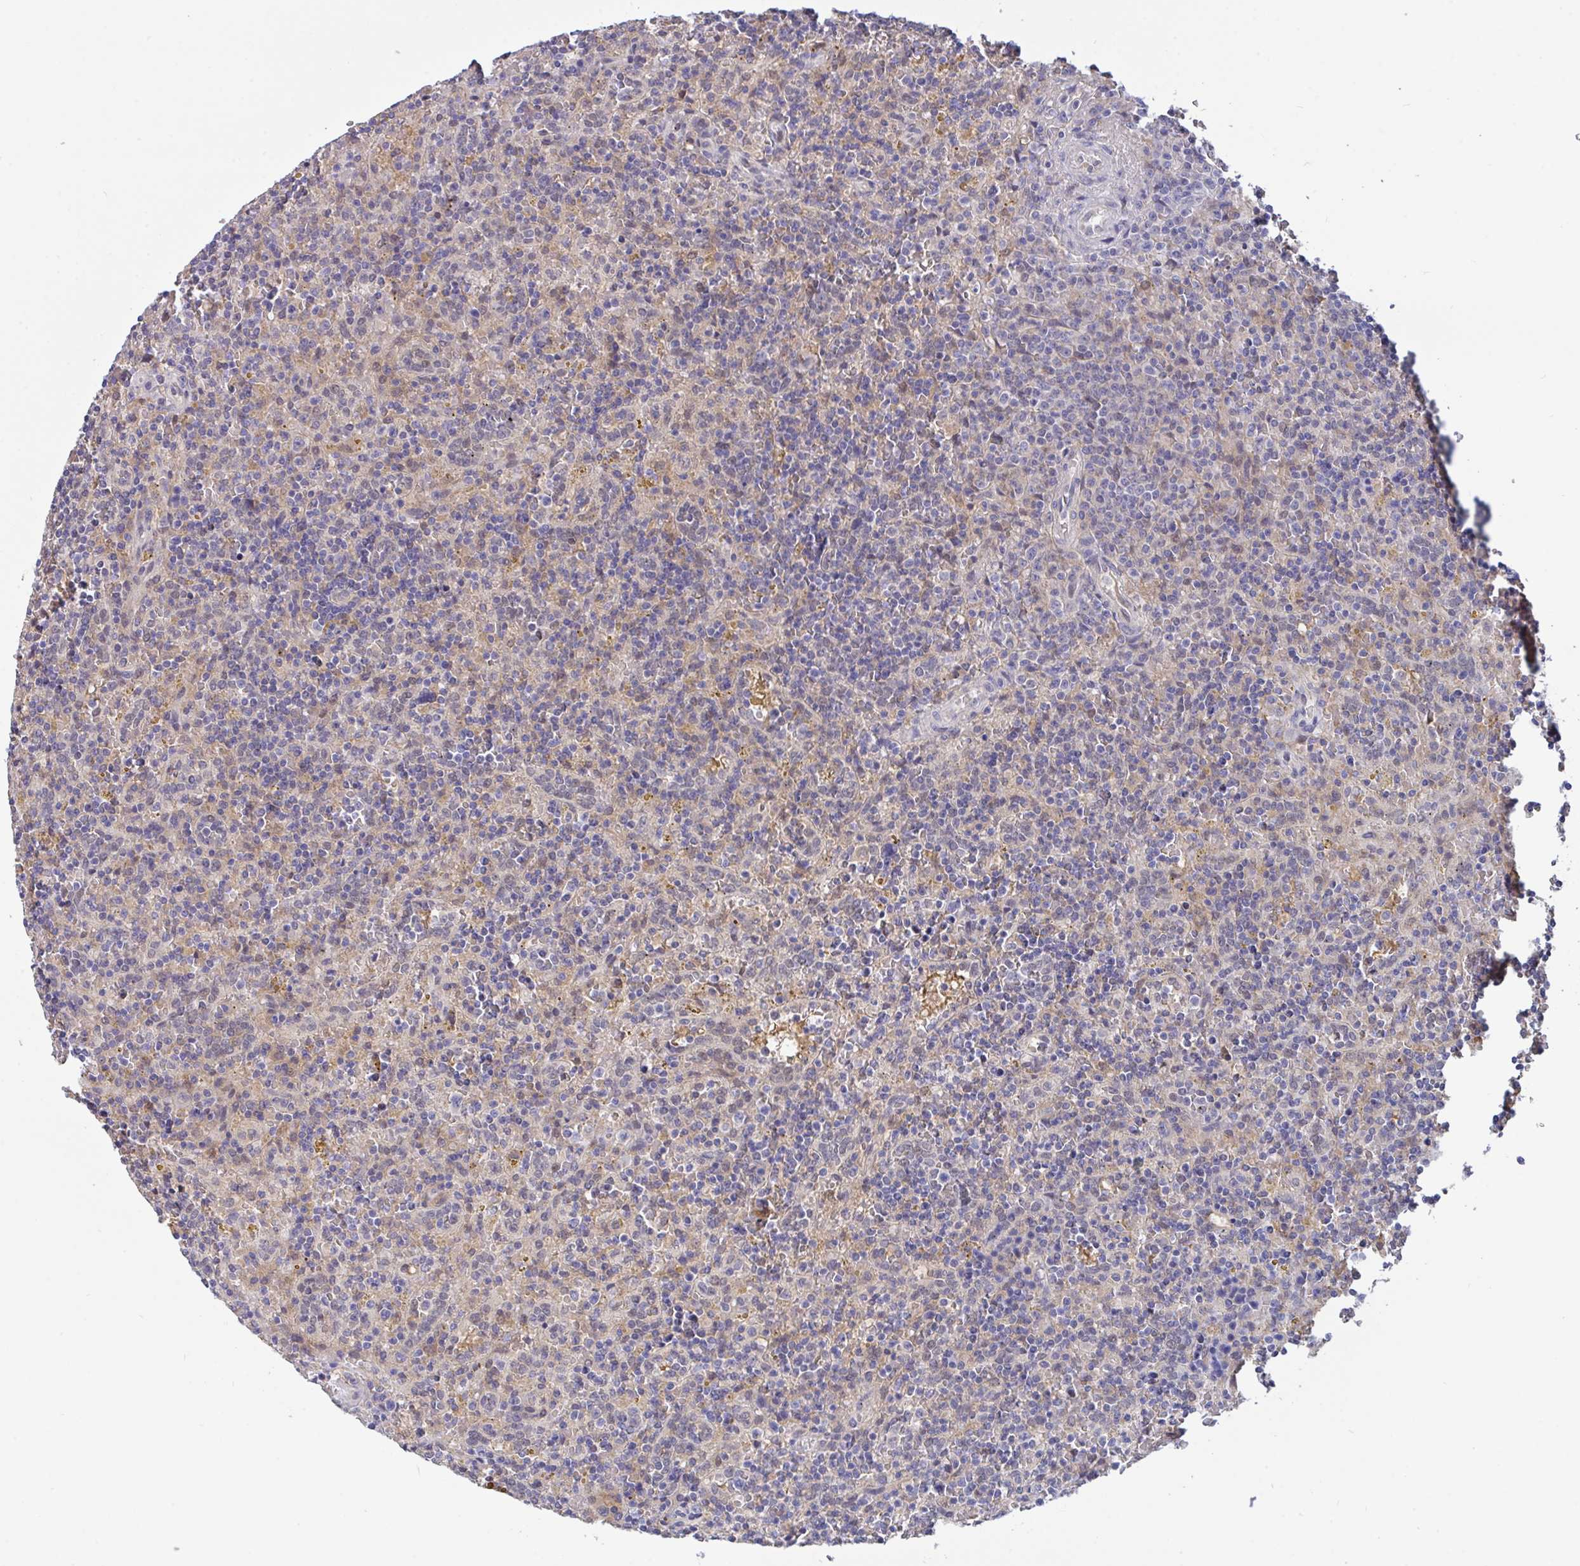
{"staining": {"intensity": "negative", "quantity": "none", "location": "none"}, "tissue": "lymphoma", "cell_type": "Tumor cells", "image_type": "cancer", "snomed": [{"axis": "morphology", "description": "Malignant lymphoma, non-Hodgkin's type, Low grade"}, {"axis": "topography", "description": "Spleen"}], "caption": "The image demonstrates no significant positivity in tumor cells of lymphoma.", "gene": "L3HYPDH", "patient": {"sex": "male", "age": 67}}